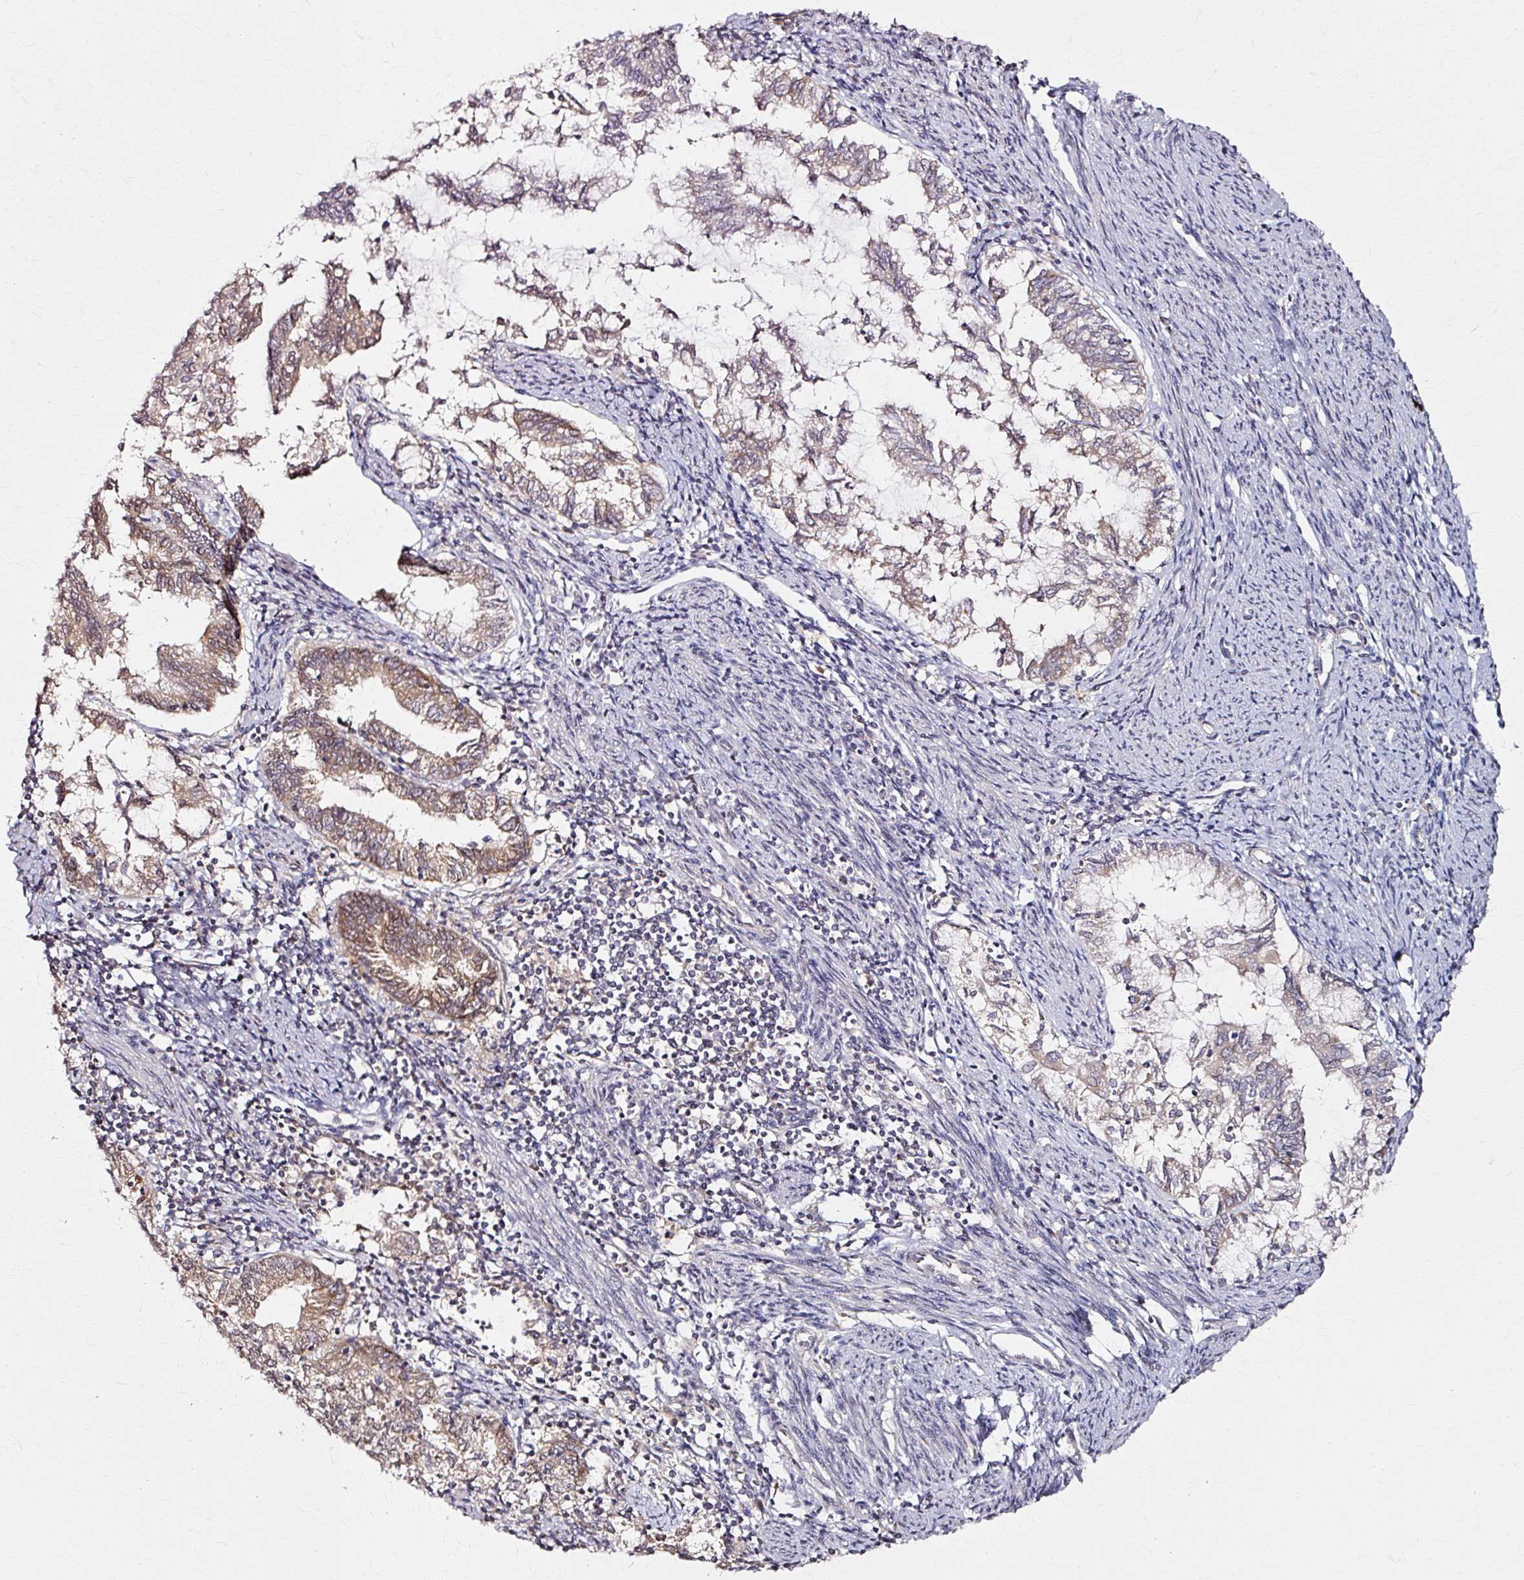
{"staining": {"intensity": "weak", "quantity": "25%-75%", "location": "cytoplasmic/membranous"}, "tissue": "endometrial cancer", "cell_type": "Tumor cells", "image_type": "cancer", "snomed": [{"axis": "morphology", "description": "Adenocarcinoma, NOS"}, {"axis": "topography", "description": "Endometrium"}], "caption": "Weak cytoplasmic/membranous protein expression is appreciated in about 25%-75% of tumor cells in adenocarcinoma (endometrial).", "gene": "RGPD5", "patient": {"sex": "female", "age": 79}}